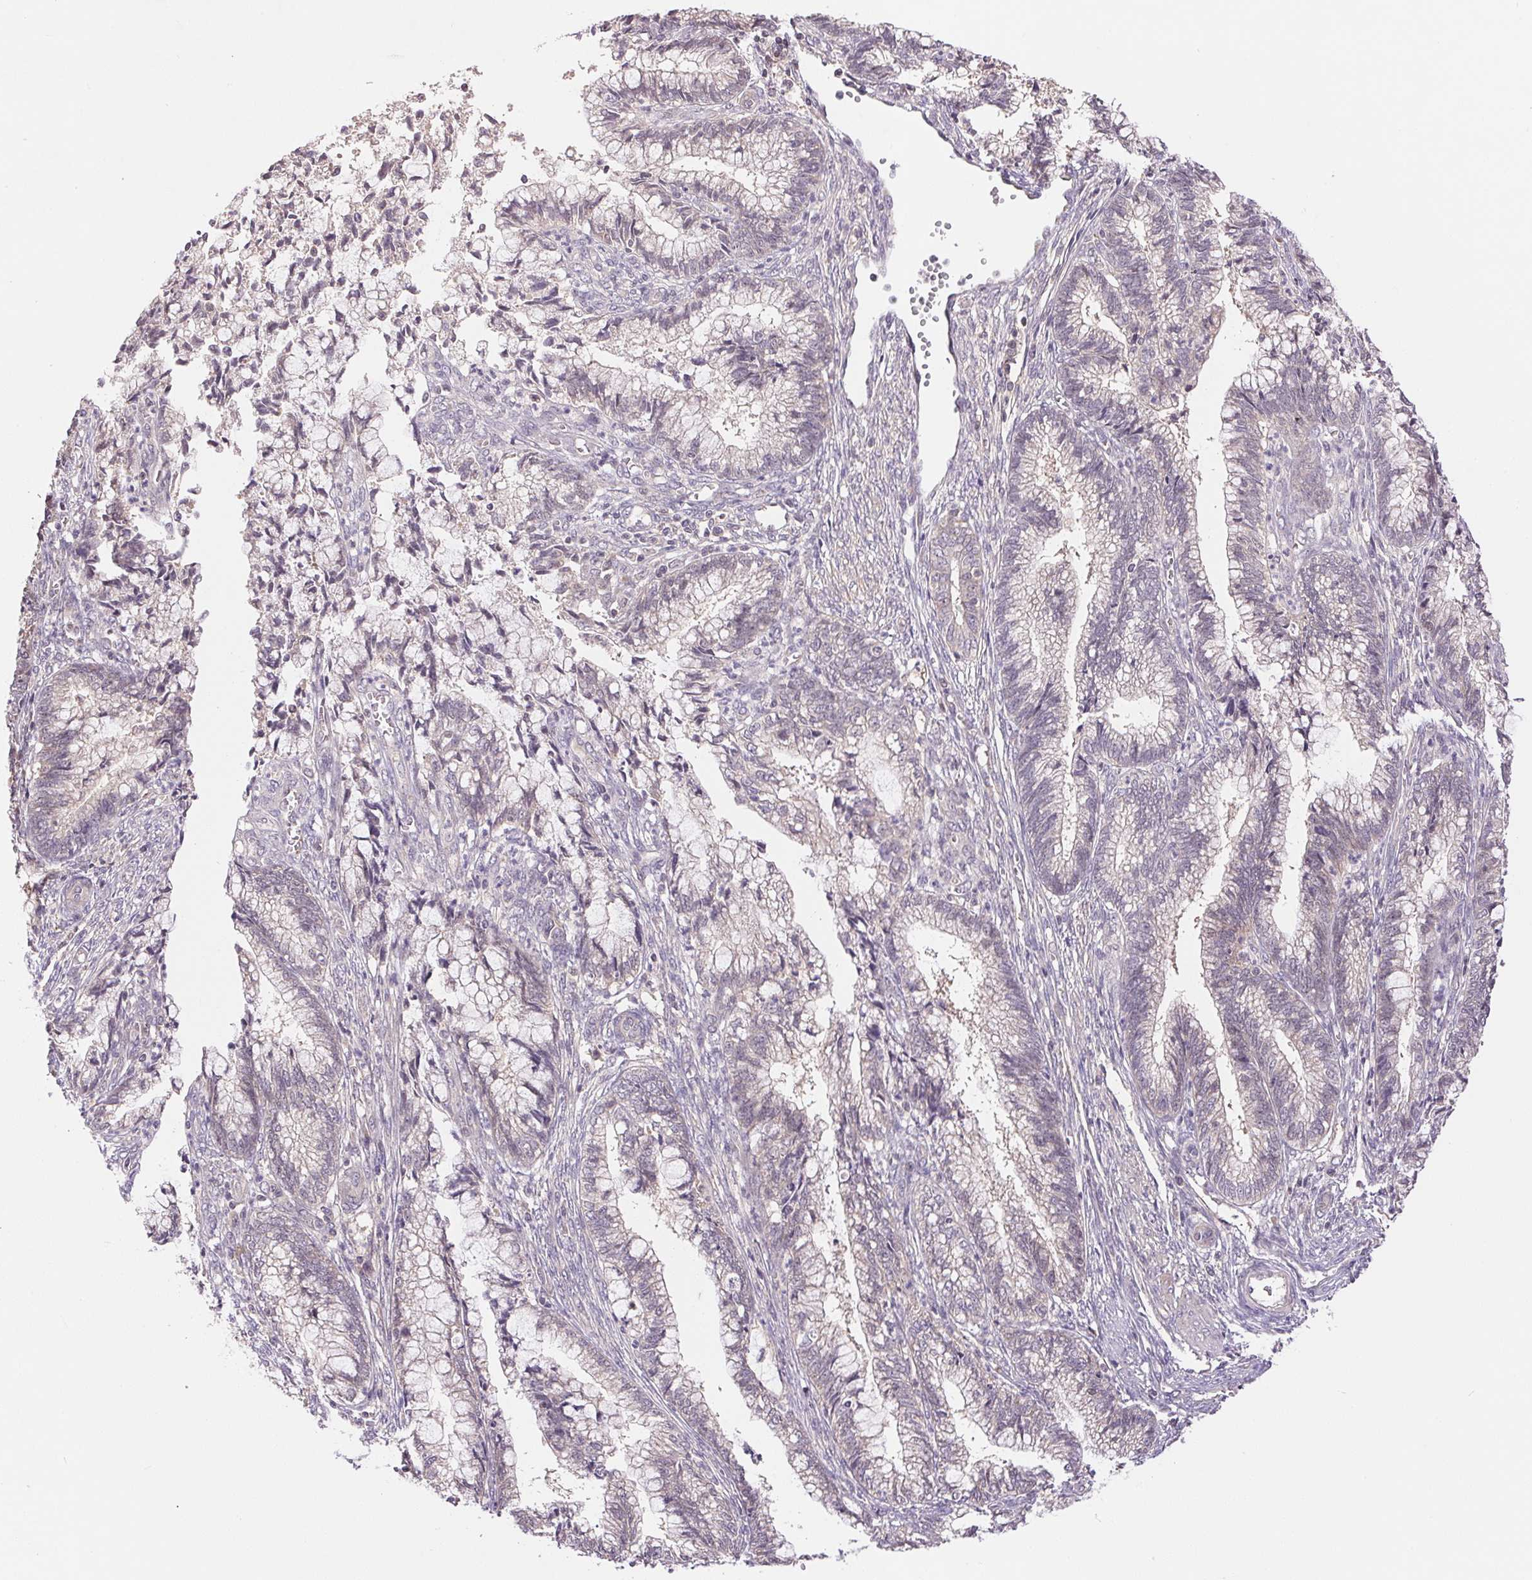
{"staining": {"intensity": "negative", "quantity": "none", "location": "none"}, "tissue": "cervical cancer", "cell_type": "Tumor cells", "image_type": "cancer", "snomed": [{"axis": "morphology", "description": "Adenocarcinoma, NOS"}, {"axis": "topography", "description": "Cervix"}], "caption": "This is a micrograph of immunohistochemistry staining of cervical adenocarcinoma, which shows no positivity in tumor cells.", "gene": "BNIP5", "patient": {"sex": "female", "age": 44}}